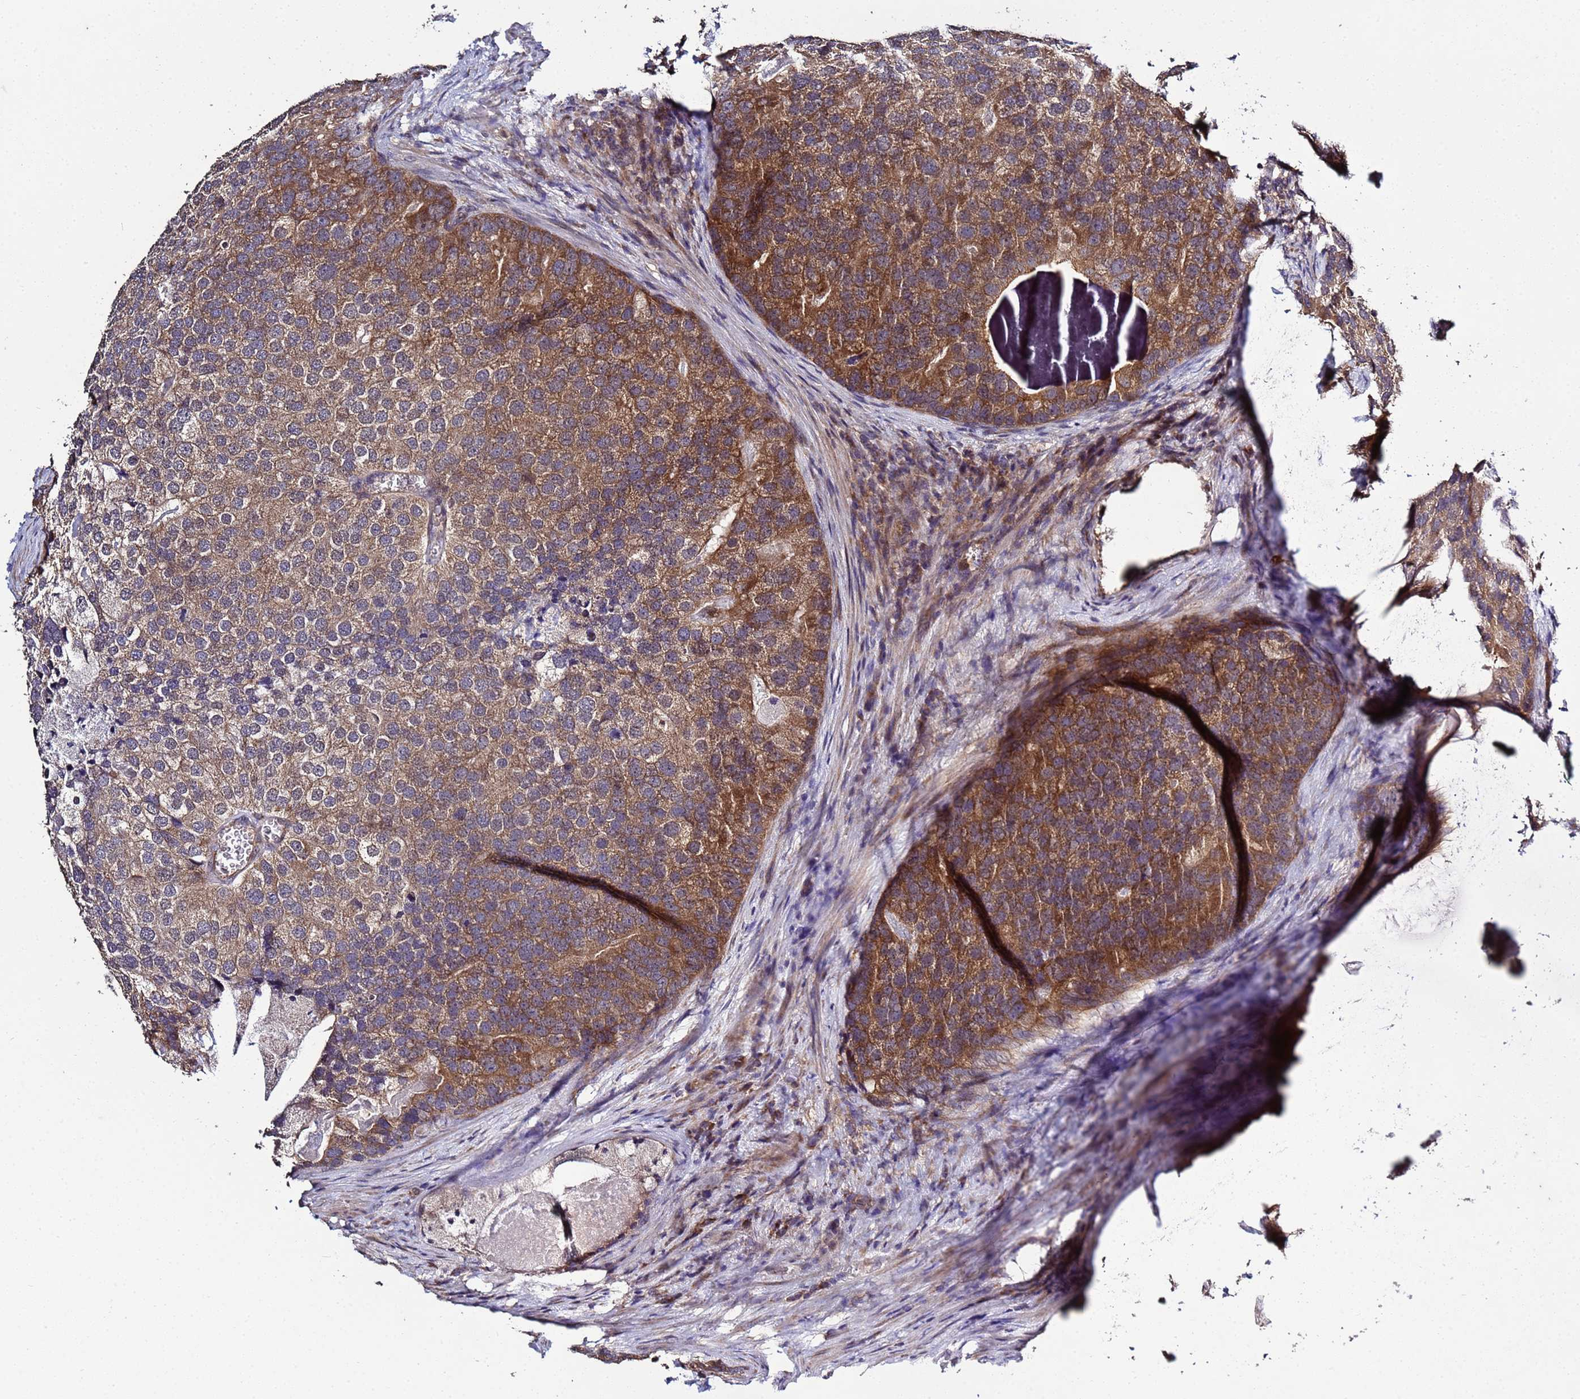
{"staining": {"intensity": "moderate", "quantity": ">75%", "location": "cytoplasmic/membranous"}, "tissue": "prostate cancer", "cell_type": "Tumor cells", "image_type": "cancer", "snomed": [{"axis": "morphology", "description": "Adenocarcinoma, High grade"}, {"axis": "topography", "description": "Prostate"}], "caption": "Immunohistochemical staining of prostate adenocarcinoma (high-grade) shows medium levels of moderate cytoplasmic/membranous protein positivity in approximately >75% of tumor cells.", "gene": "P2RX7", "patient": {"sex": "male", "age": 62}}